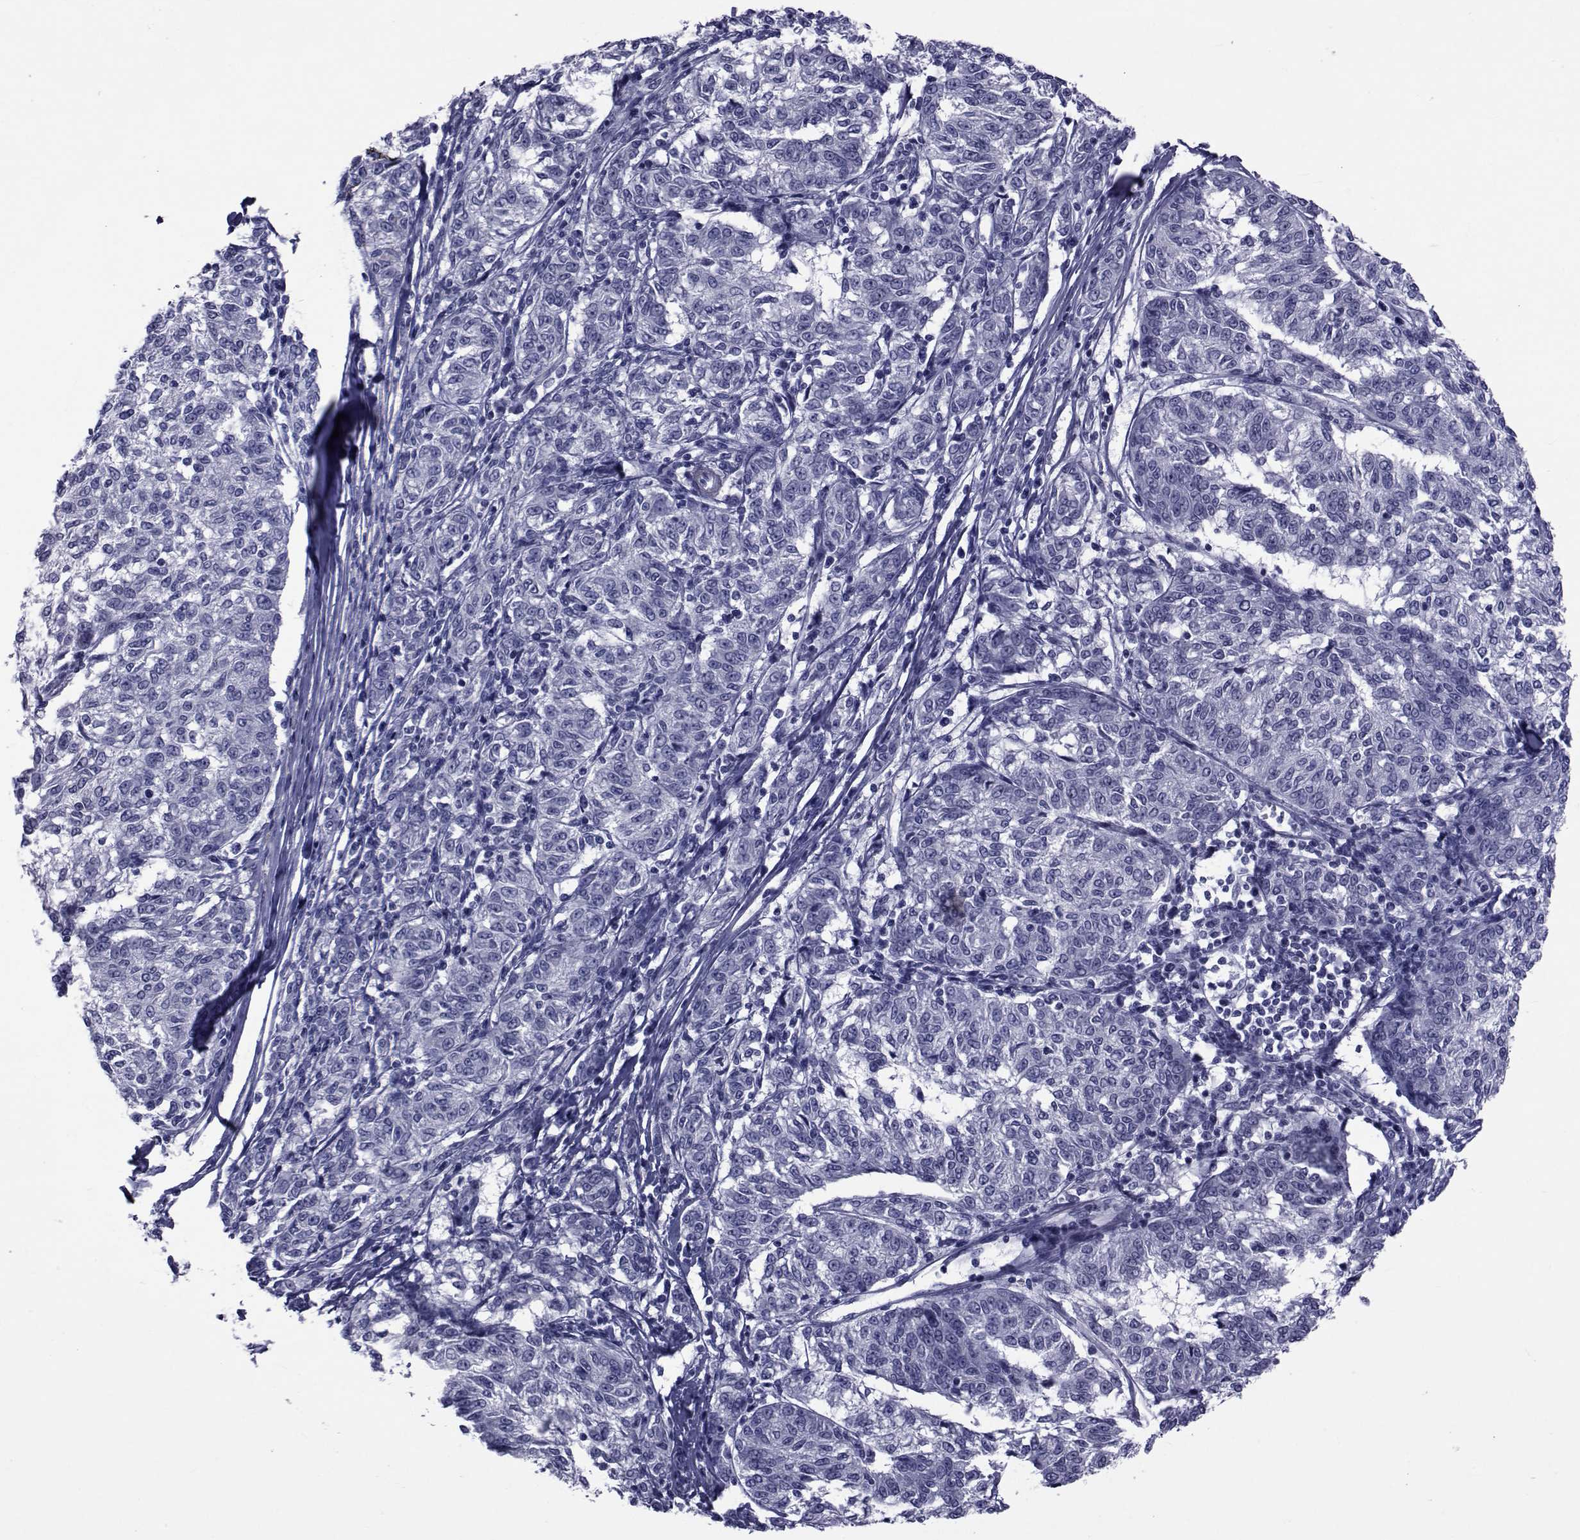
{"staining": {"intensity": "negative", "quantity": "none", "location": "none"}, "tissue": "melanoma", "cell_type": "Tumor cells", "image_type": "cancer", "snomed": [{"axis": "morphology", "description": "Malignant melanoma, NOS"}, {"axis": "topography", "description": "Skin"}], "caption": "The histopathology image displays no significant positivity in tumor cells of melanoma.", "gene": "GKAP1", "patient": {"sex": "female", "age": 72}}